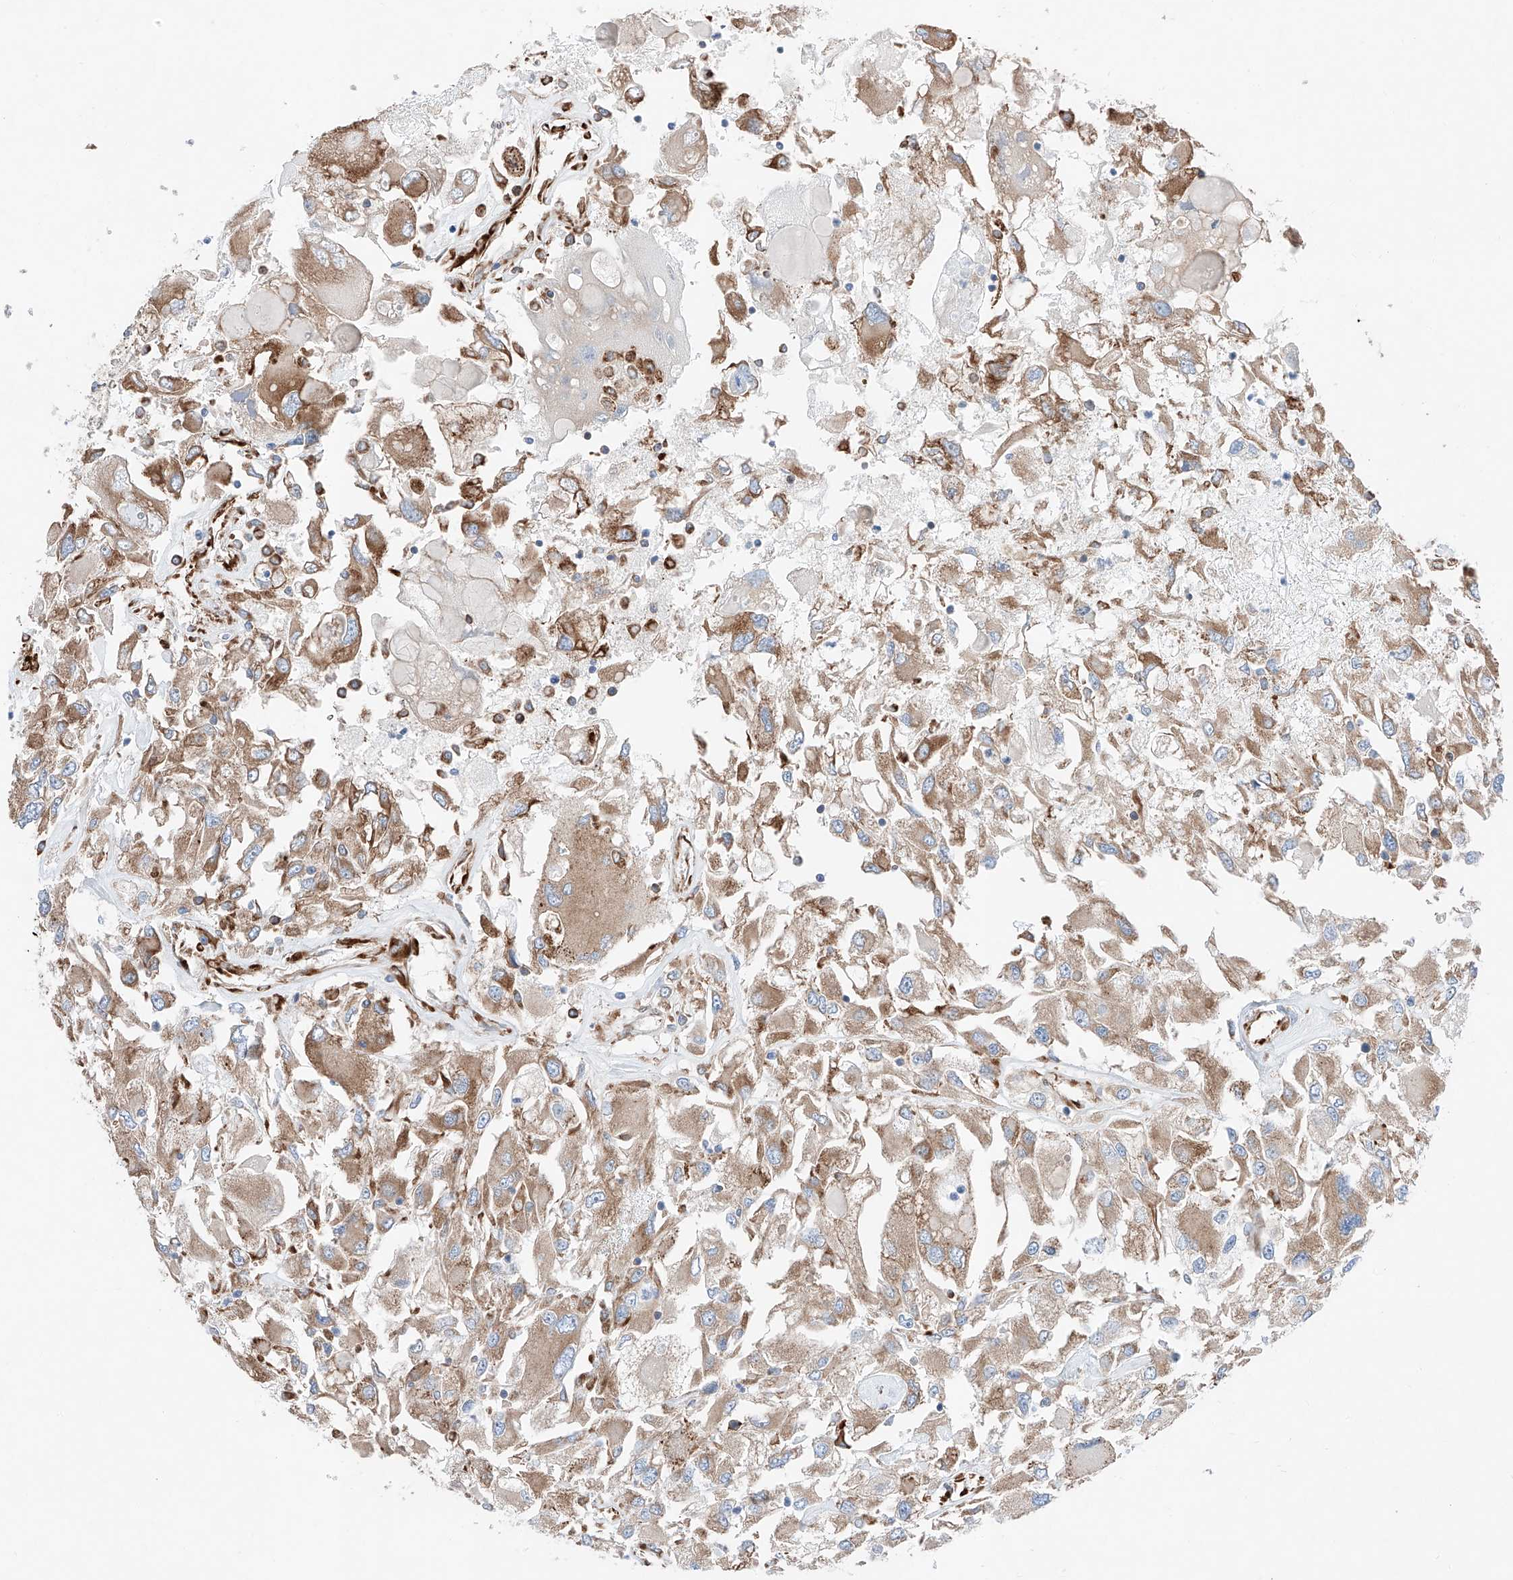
{"staining": {"intensity": "moderate", "quantity": ">75%", "location": "cytoplasmic/membranous"}, "tissue": "renal cancer", "cell_type": "Tumor cells", "image_type": "cancer", "snomed": [{"axis": "morphology", "description": "Adenocarcinoma, NOS"}, {"axis": "topography", "description": "Kidney"}], "caption": "Immunohistochemistry (IHC) of human renal cancer reveals medium levels of moderate cytoplasmic/membranous expression in approximately >75% of tumor cells. (DAB (3,3'-diaminobenzidine) = brown stain, brightfield microscopy at high magnification).", "gene": "CRELD1", "patient": {"sex": "female", "age": 52}}